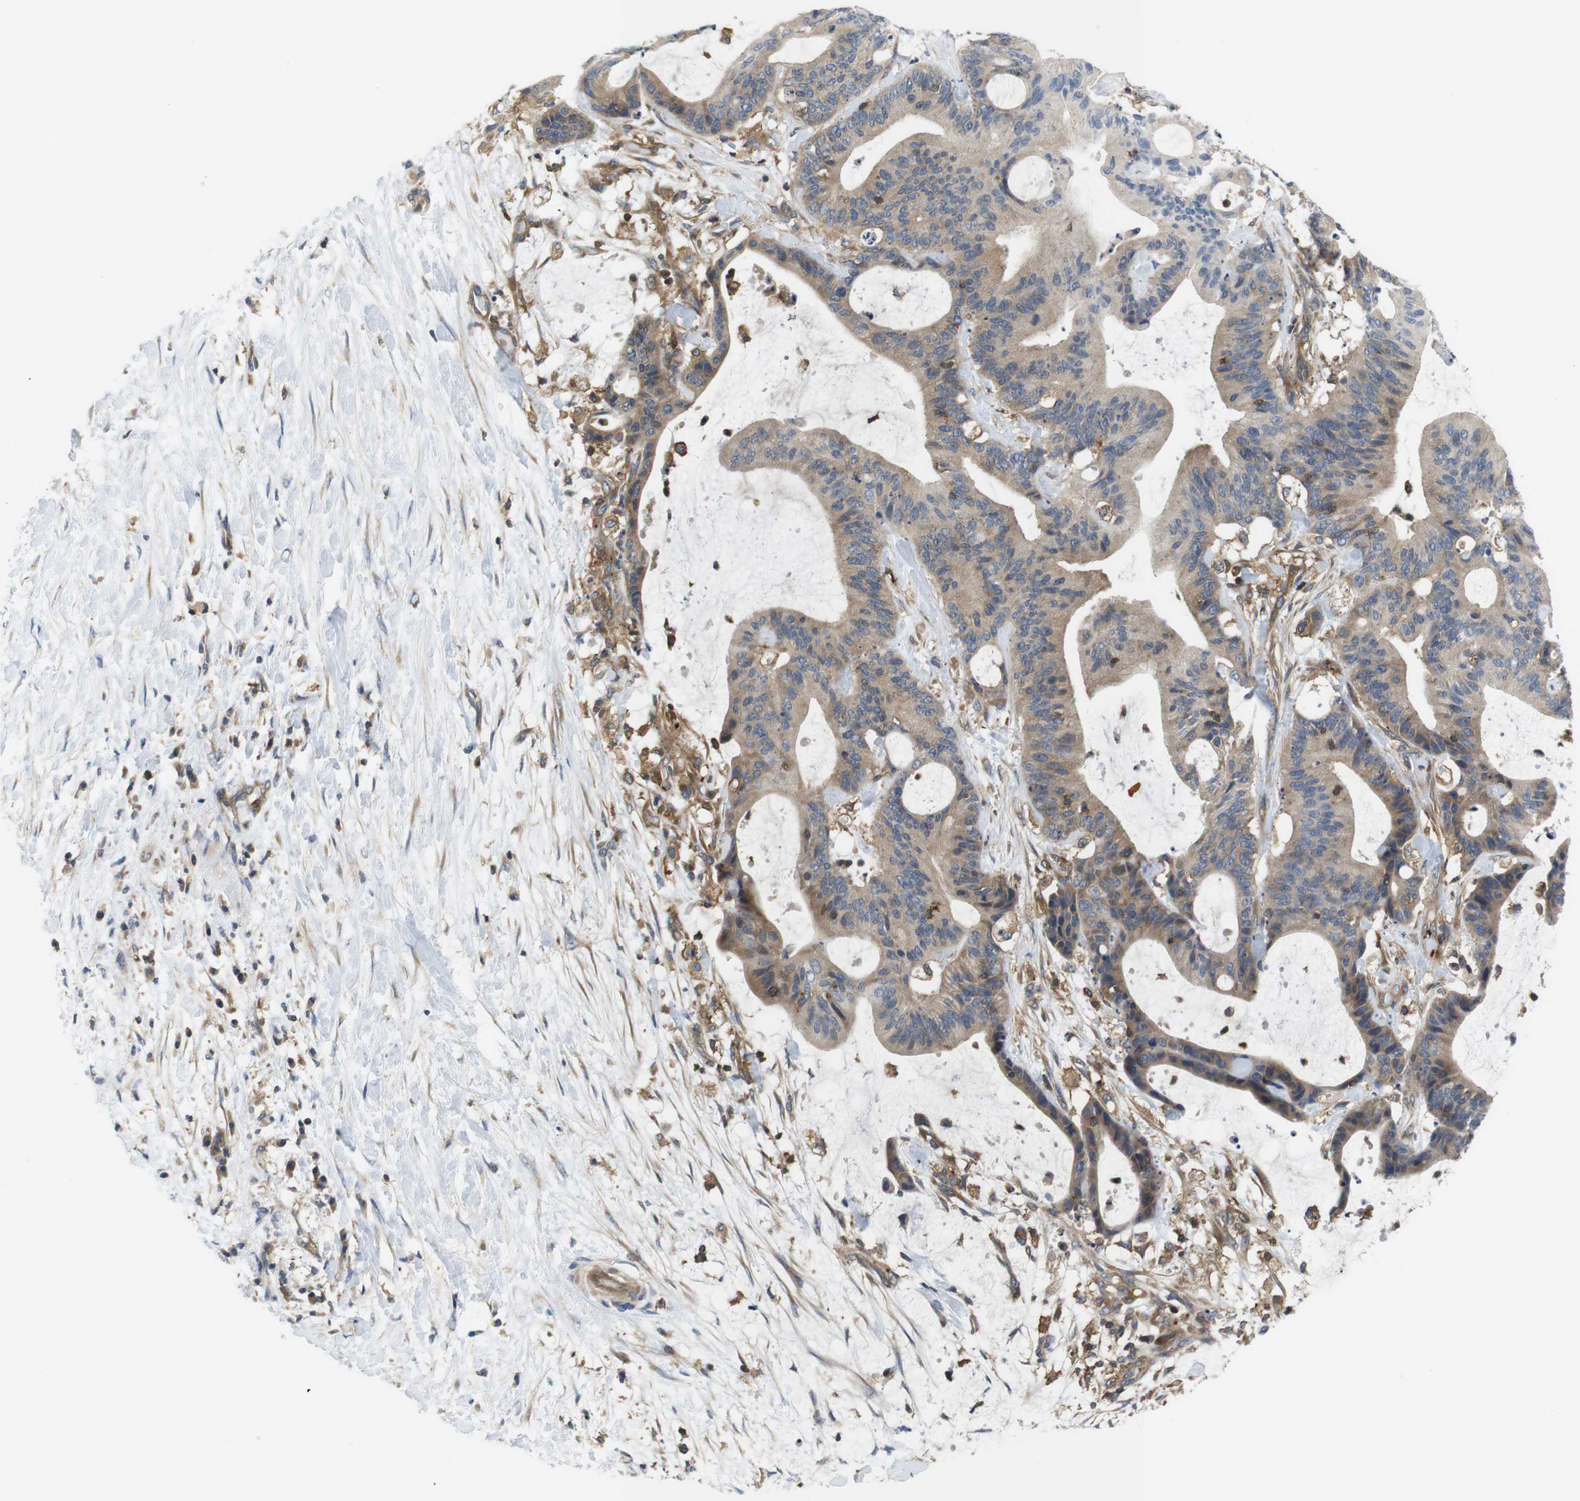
{"staining": {"intensity": "weak", "quantity": ">75%", "location": "cytoplasmic/membranous"}, "tissue": "liver cancer", "cell_type": "Tumor cells", "image_type": "cancer", "snomed": [{"axis": "morphology", "description": "Cholangiocarcinoma"}, {"axis": "topography", "description": "Liver"}], "caption": "A photomicrograph of human liver cancer stained for a protein demonstrates weak cytoplasmic/membranous brown staining in tumor cells.", "gene": "HERPUD2", "patient": {"sex": "female", "age": 73}}